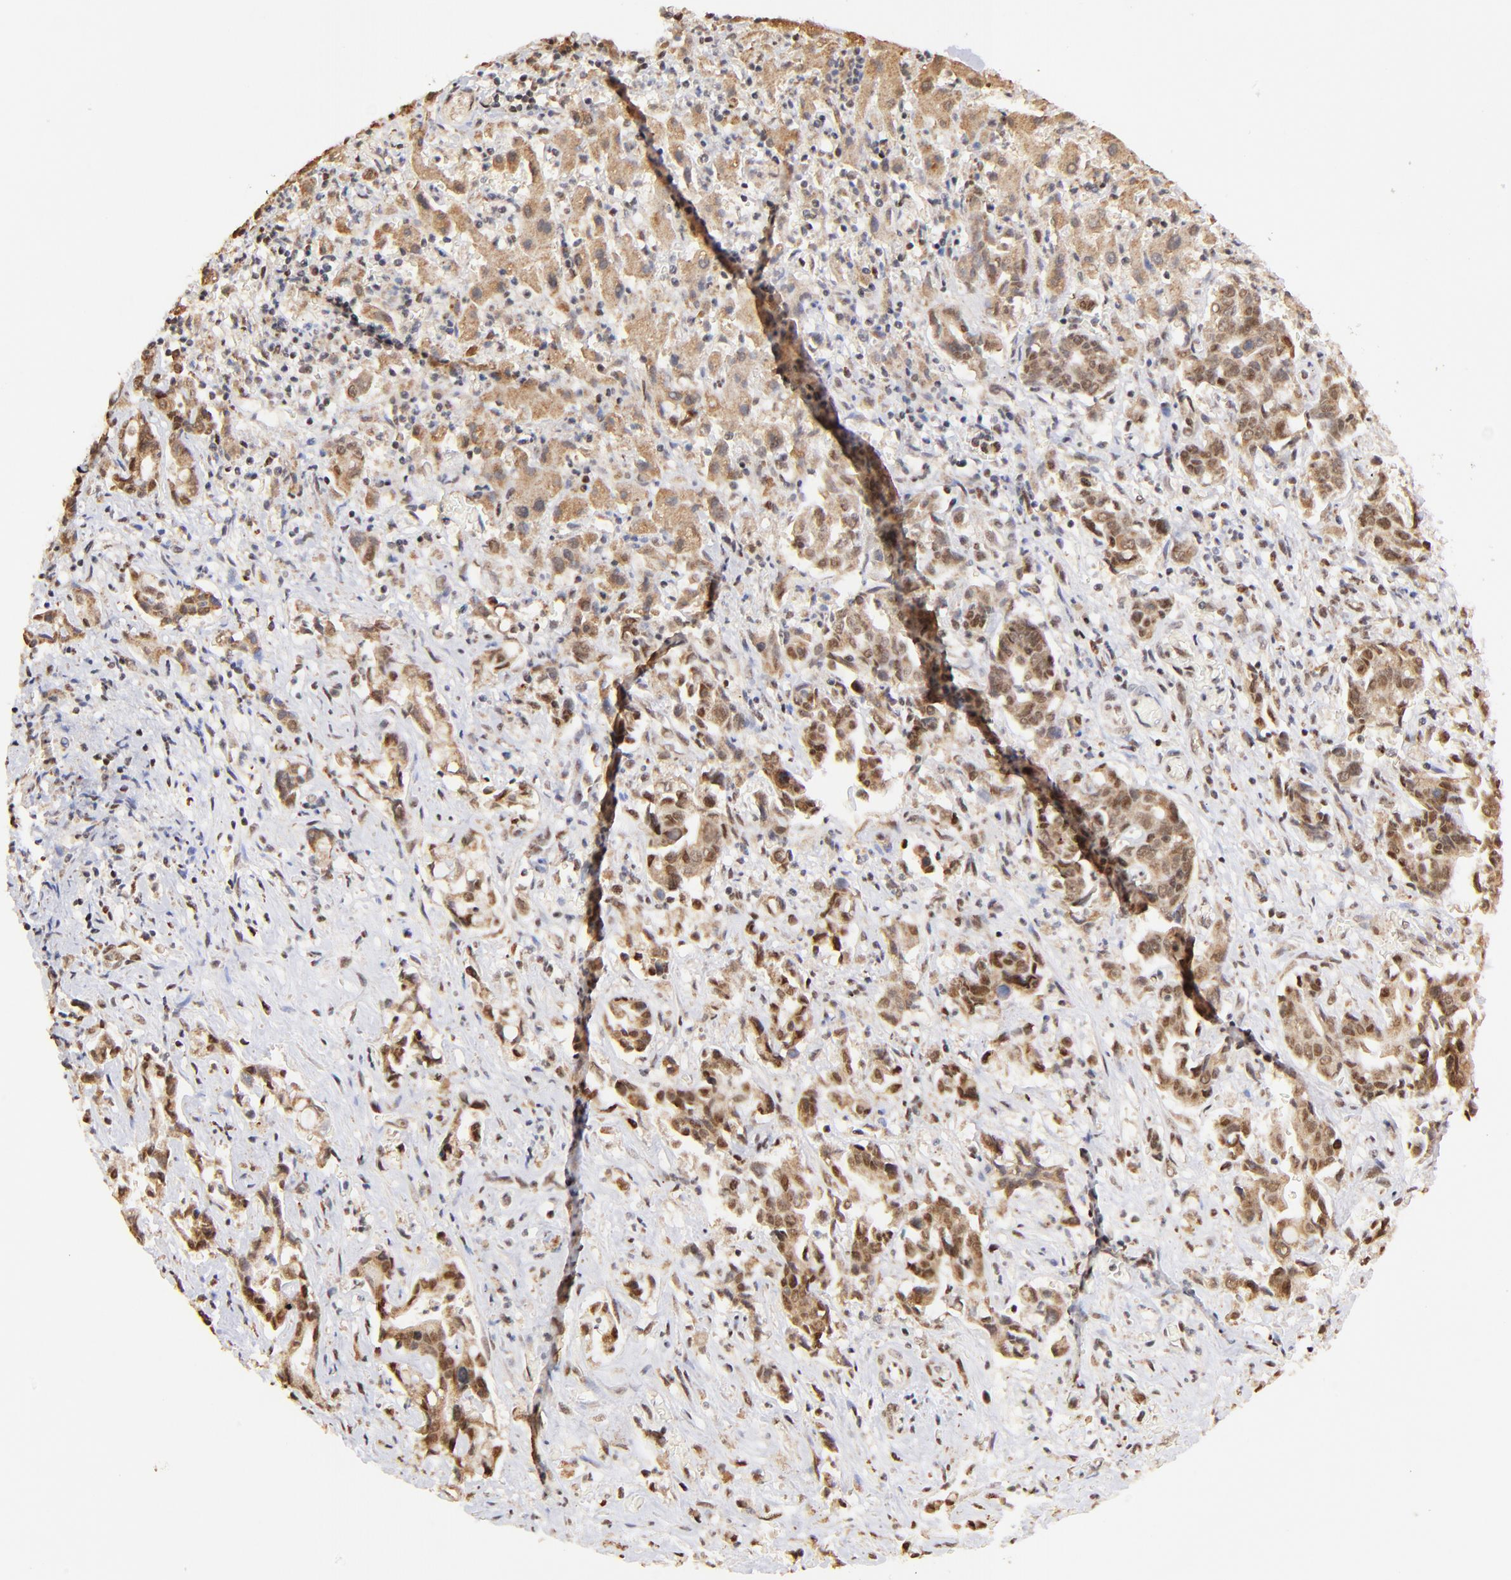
{"staining": {"intensity": "moderate", "quantity": ">75%", "location": "cytoplasmic/membranous,nuclear"}, "tissue": "liver cancer", "cell_type": "Tumor cells", "image_type": "cancer", "snomed": [{"axis": "morphology", "description": "Cholangiocarcinoma"}, {"axis": "topography", "description": "Liver"}], "caption": "Immunohistochemistry (DAB (3,3'-diaminobenzidine)) staining of liver cancer reveals moderate cytoplasmic/membranous and nuclear protein positivity in approximately >75% of tumor cells. (IHC, brightfield microscopy, high magnification).", "gene": "ZNF670", "patient": {"sex": "male", "age": 57}}